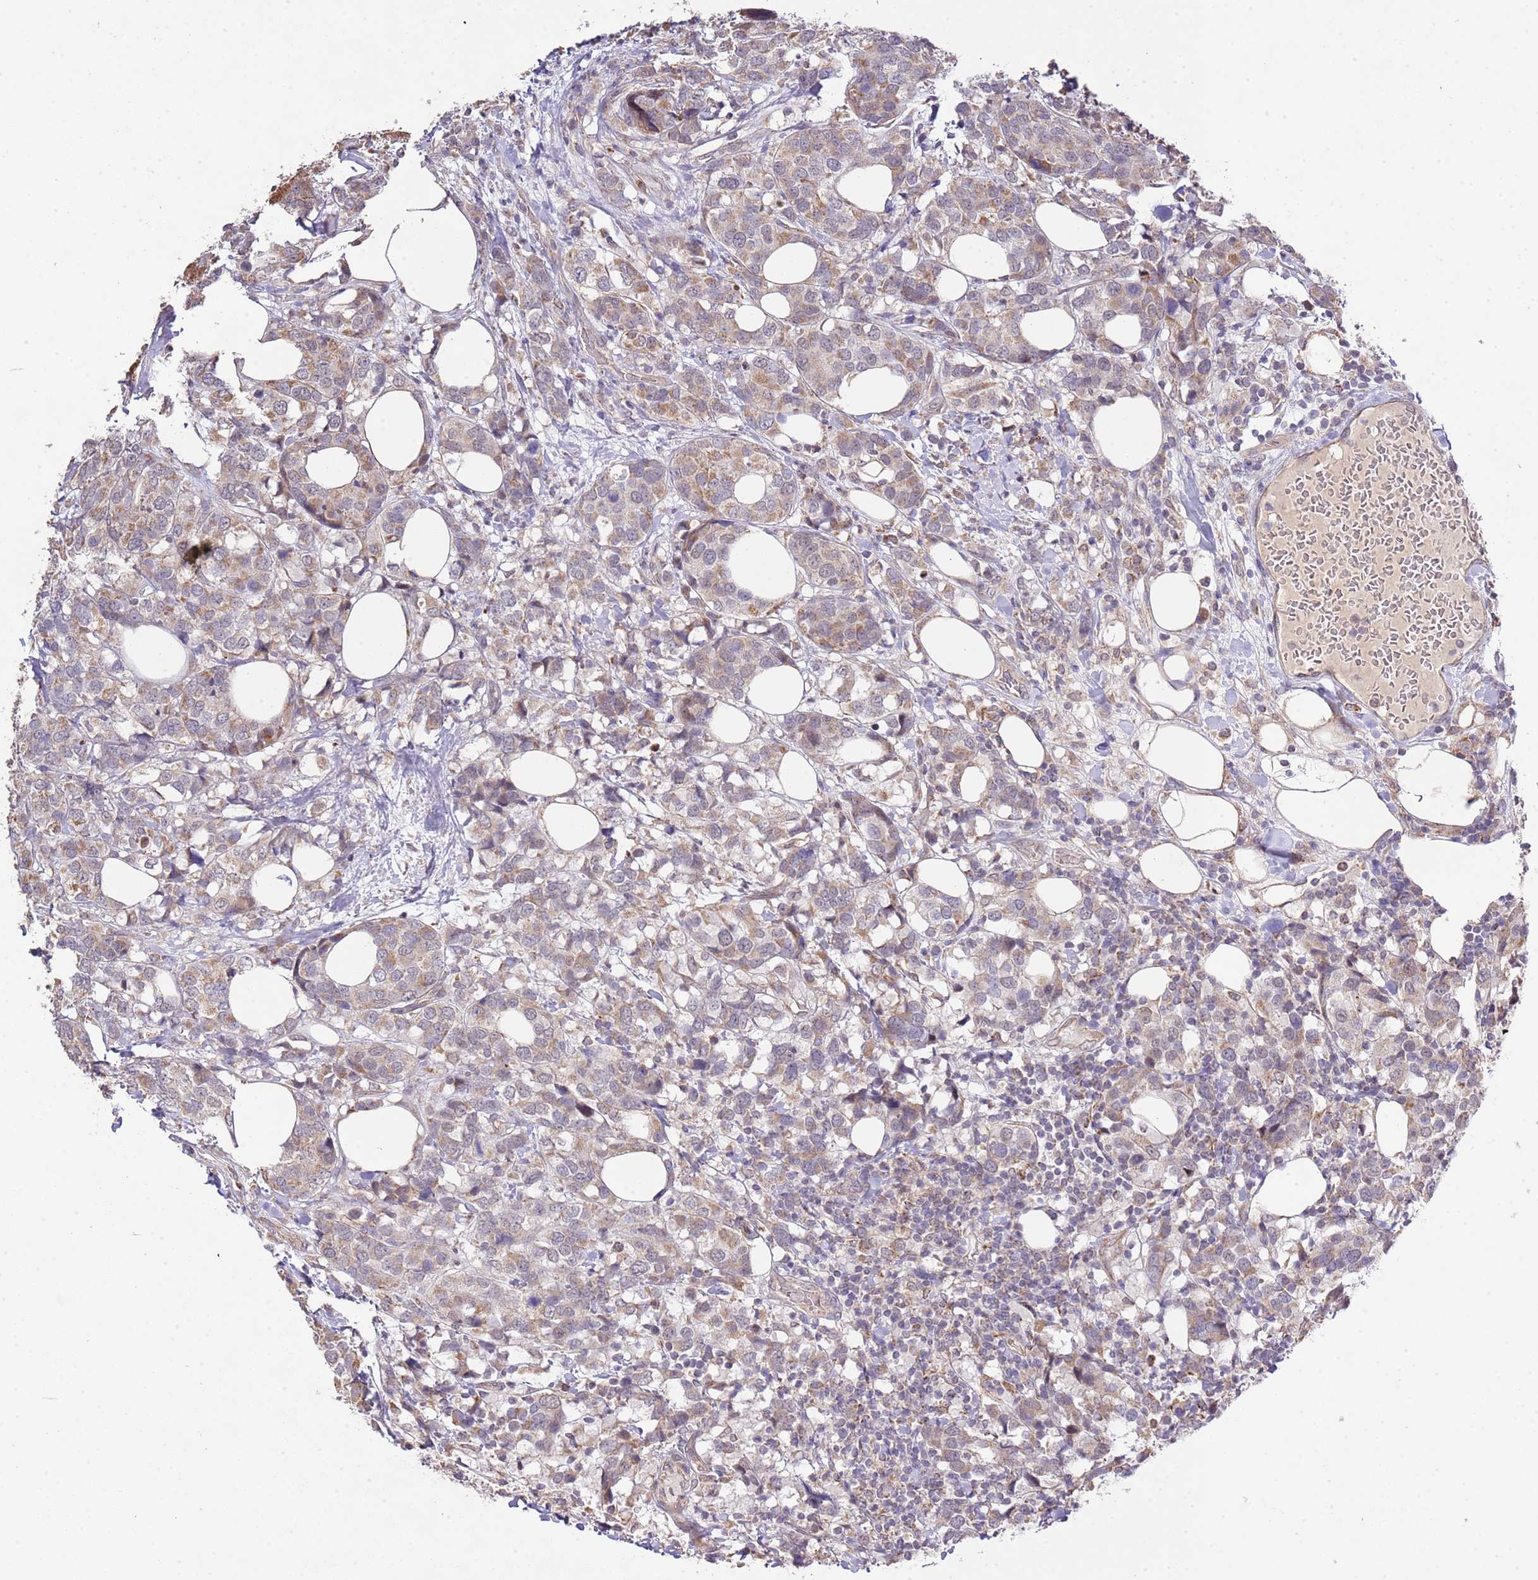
{"staining": {"intensity": "weak", "quantity": ">75%", "location": "cytoplasmic/membranous"}, "tissue": "breast cancer", "cell_type": "Tumor cells", "image_type": "cancer", "snomed": [{"axis": "morphology", "description": "Lobular carcinoma"}, {"axis": "topography", "description": "Breast"}], "caption": "Immunohistochemistry of breast cancer (lobular carcinoma) demonstrates low levels of weak cytoplasmic/membranous expression in approximately >75% of tumor cells.", "gene": "IVD", "patient": {"sex": "female", "age": 59}}